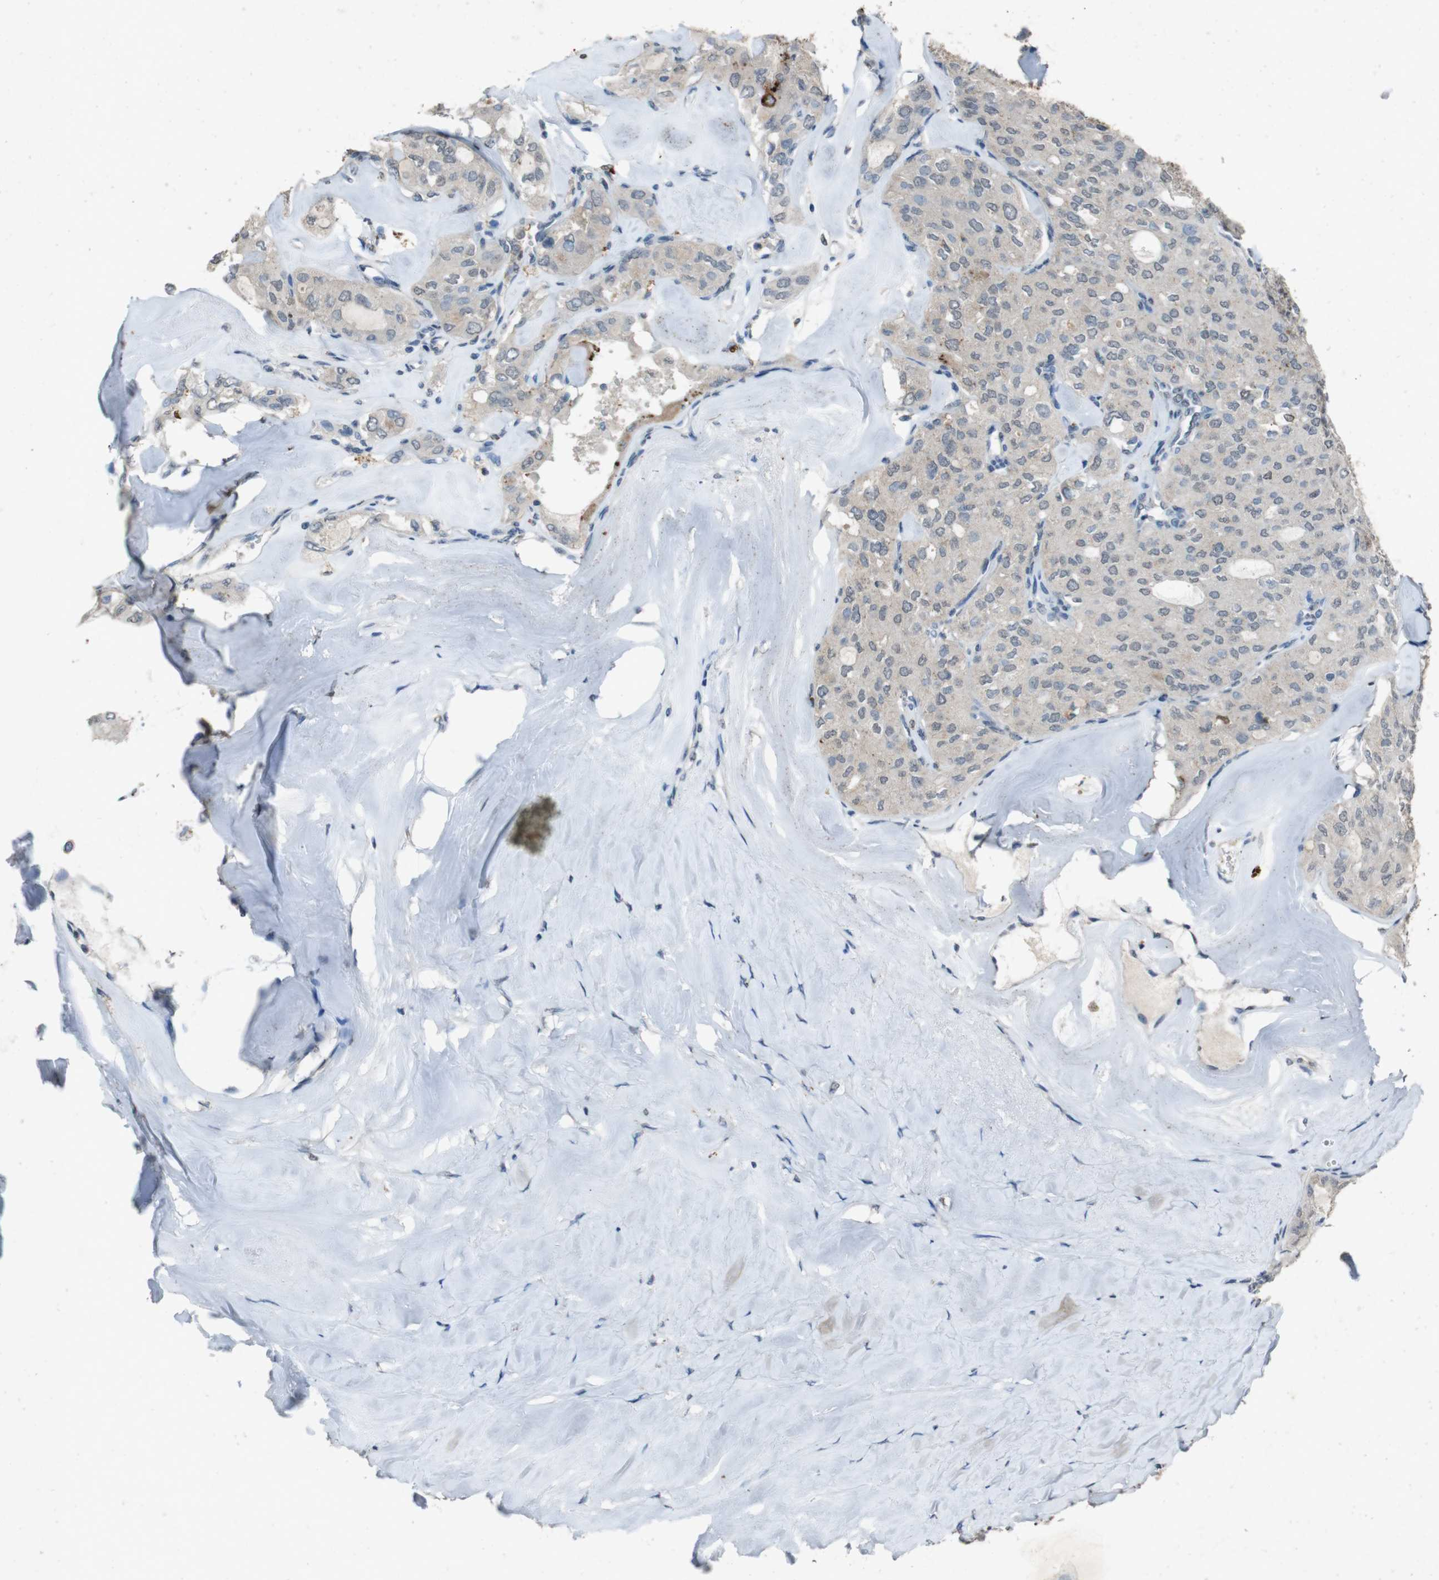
{"staining": {"intensity": "weak", "quantity": ">75%", "location": "cytoplasmic/membranous"}, "tissue": "thyroid cancer", "cell_type": "Tumor cells", "image_type": "cancer", "snomed": [{"axis": "morphology", "description": "Follicular adenoma carcinoma, NOS"}, {"axis": "topography", "description": "Thyroid gland"}], "caption": "High-power microscopy captured an IHC histopathology image of thyroid cancer (follicular adenoma carcinoma), revealing weak cytoplasmic/membranous expression in about >75% of tumor cells.", "gene": "STBD1", "patient": {"sex": "male", "age": 75}}